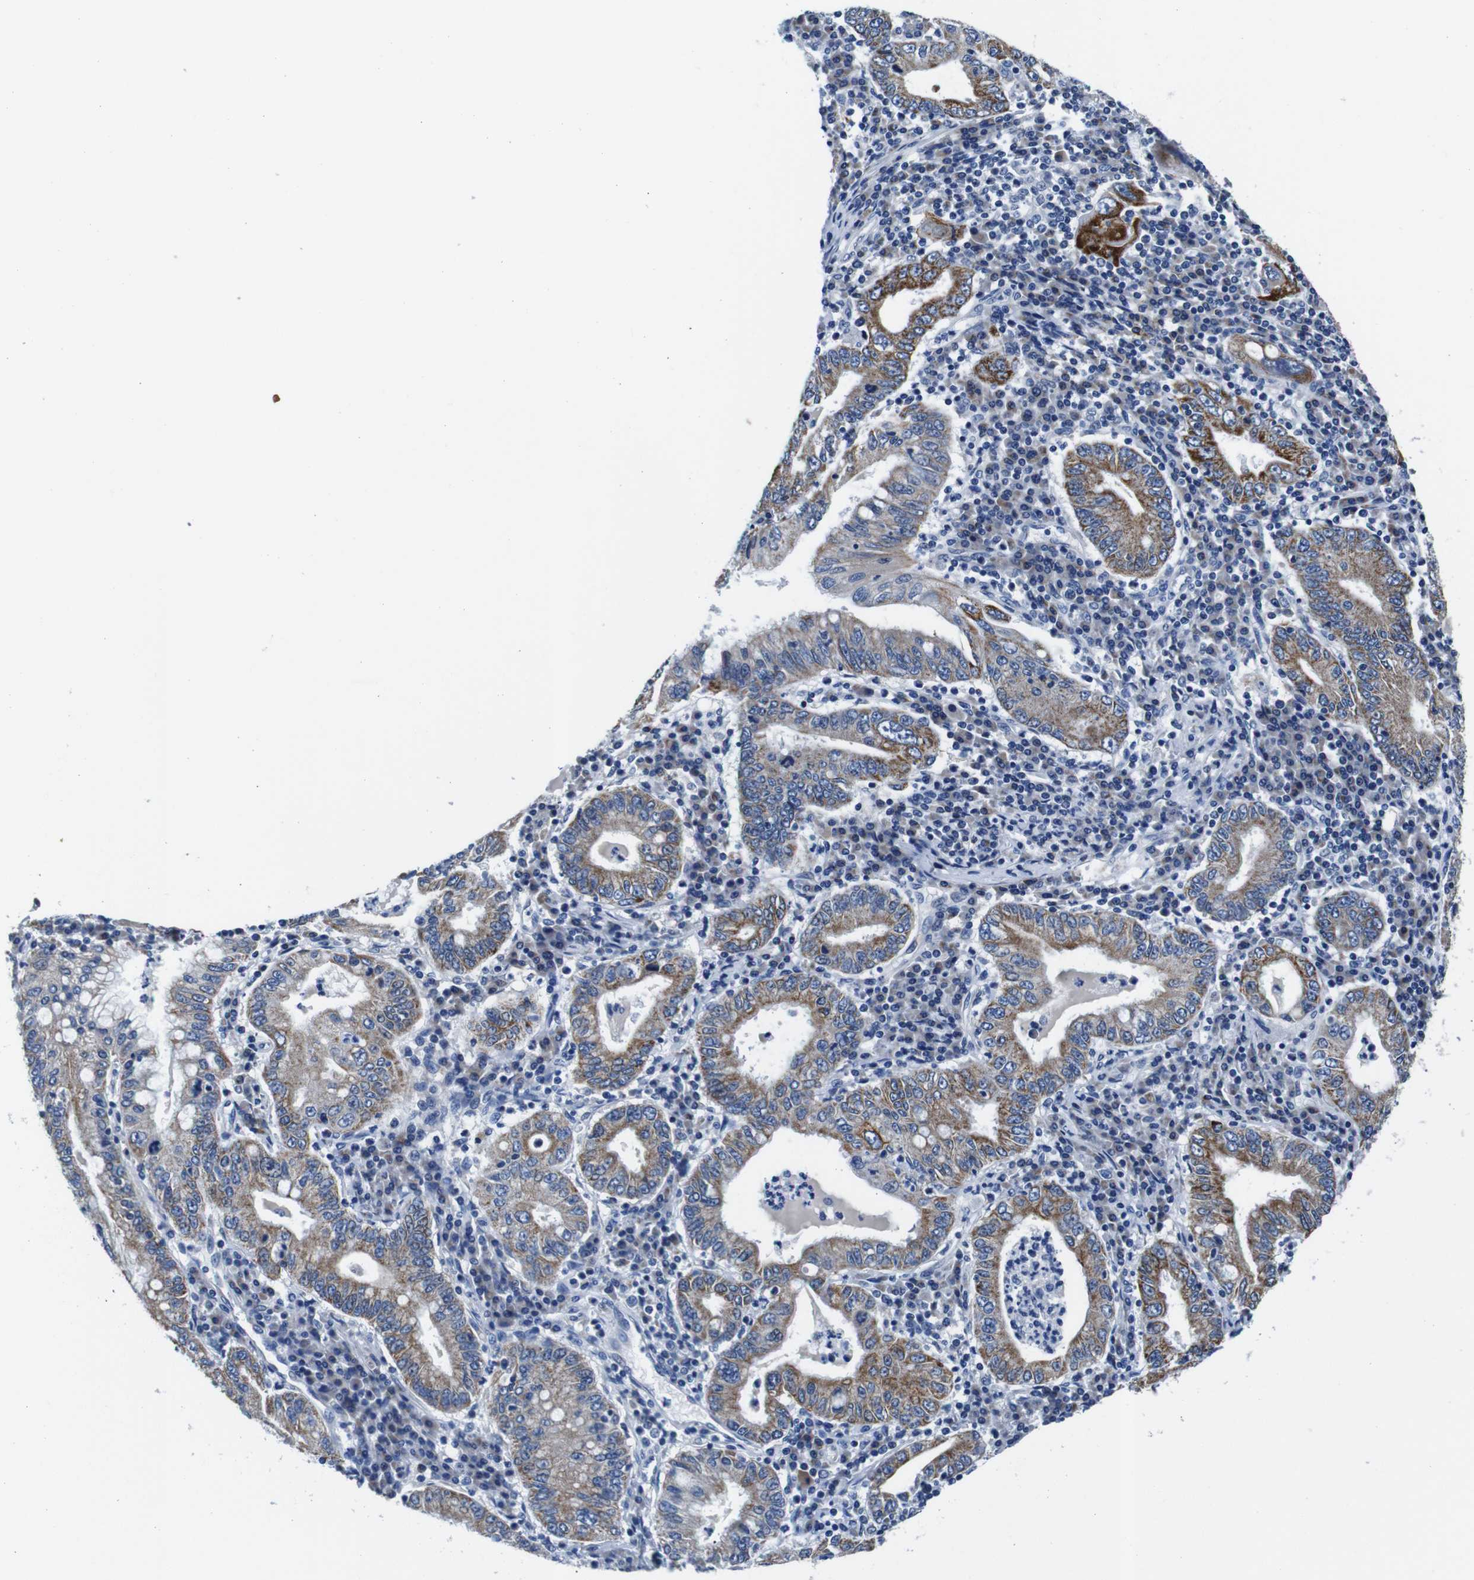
{"staining": {"intensity": "moderate", "quantity": ">75%", "location": "cytoplasmic/membranous"}, "tissue": "stomach cancer", "cell_type": "Tumor cells", "image_type": "cancer", "snomed": [{"axis": "morphology", "description": "Normal tissue, NOS"}, {"axis": "morphology", "description": "Adenocarcinoma, NOS"}, {"axis": "topography", "description": "Esophagus"}, {"axis": "topography", "description": "Stomach, upper"}, {"axis": "topography", "description": "Peripheral nerve tissue"}], "caption": "Immunohistochemistry of human stomach adenocarcinoma displays medium levels of moderate cytoplasmic/membranous expression in about >75% of tumor cells. The staining was performed using DAB, with brown indicating positive protein expression. Nuclei are stained blue with hematoxylin.", "gene": "SNX19", "patient": {"sex": "male", "age": 62}}